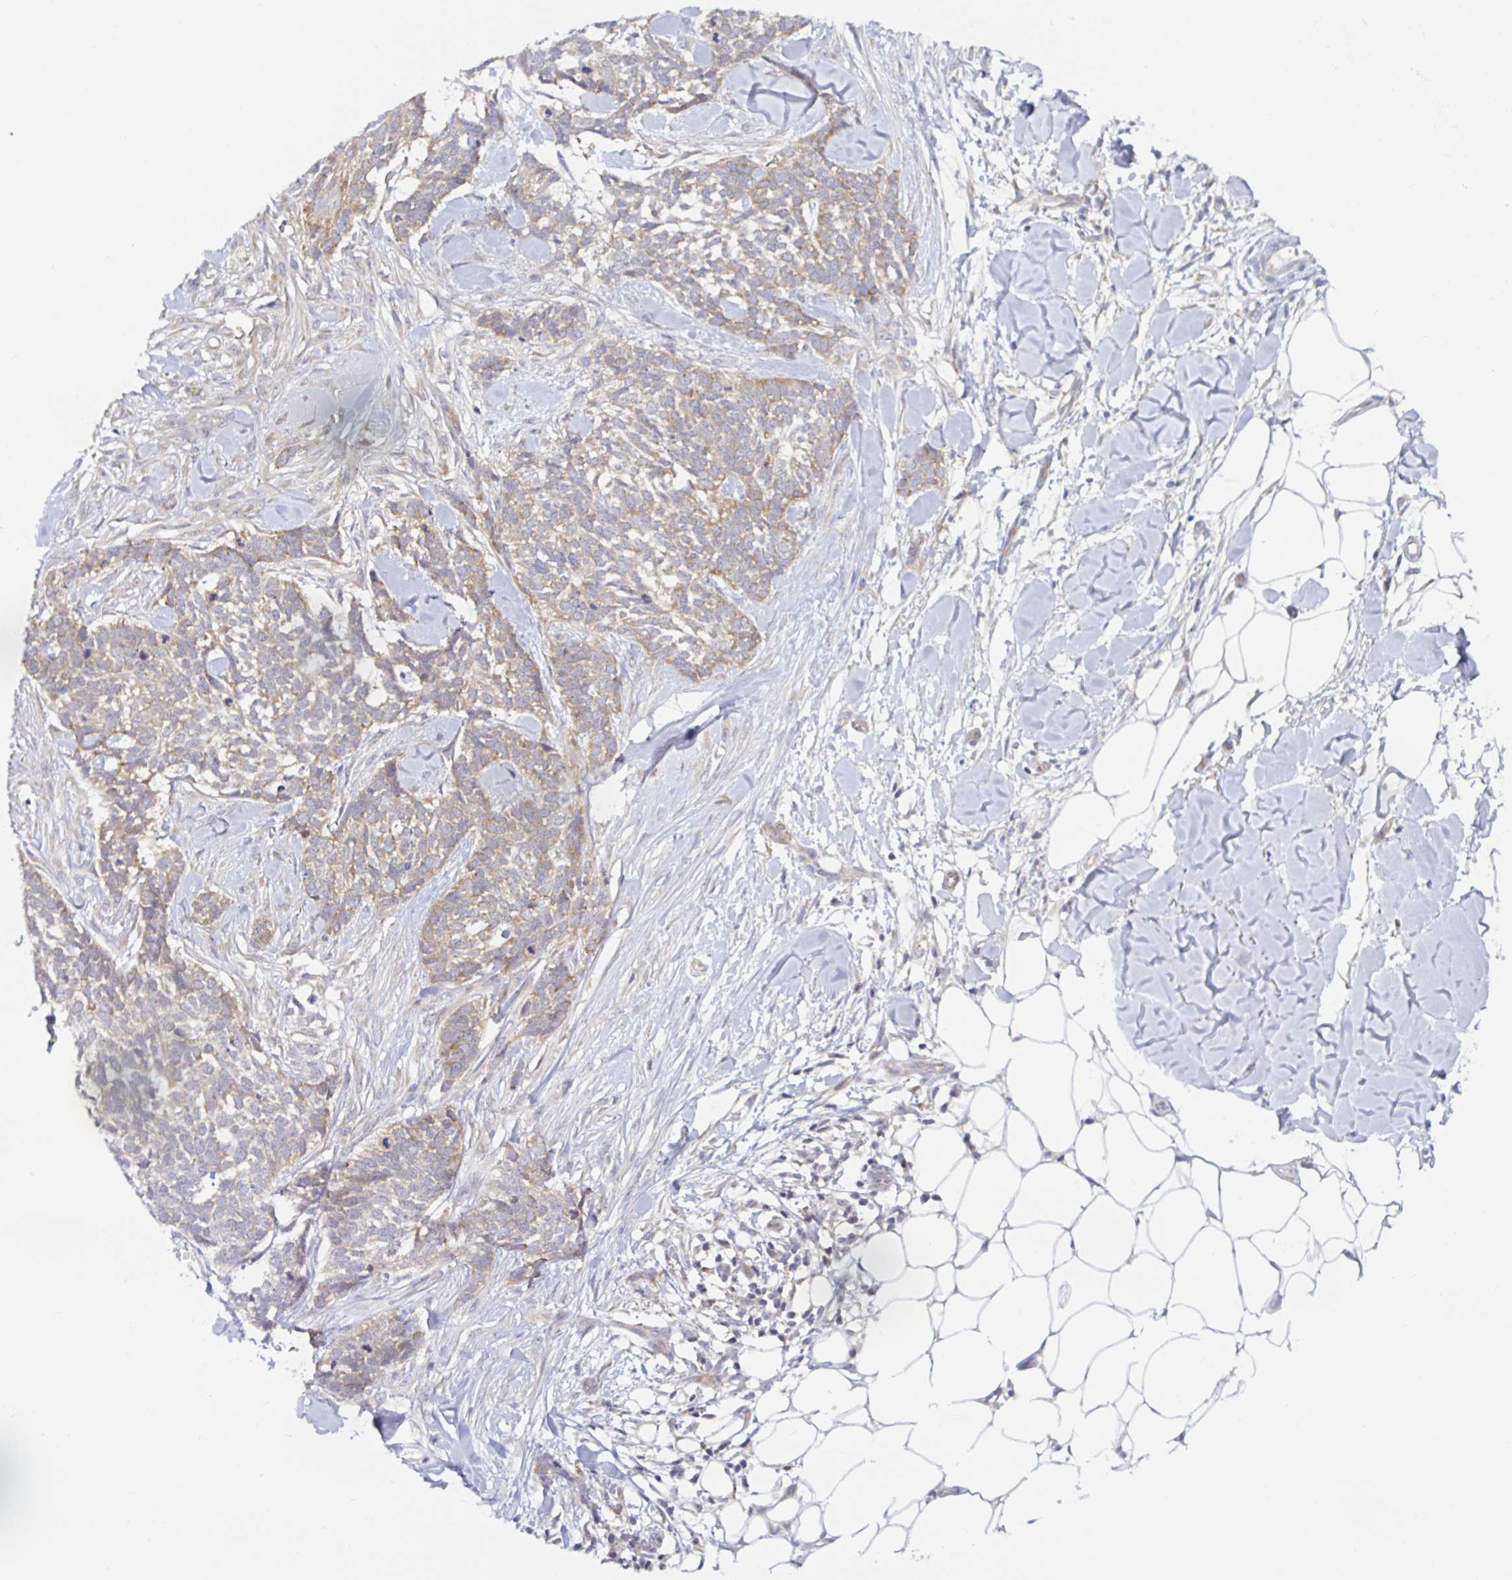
{"staining": {"intensity": "weak", "quantity": "25%-75%", "location": "cytoplasmic/membranous"}, "tissue": "skin cancer", "cell_type": "Tumor cells", "image_type": "cancer", "snomed": [{"axis": "morphology", "description": "Basal cell carcinoma"}, {"axis": "topography", "description": "Skin"}], "caption": "There is low levels of weak cytoplasmic/membranous staining in tumor cells of skin cancer, as demonstrated by immunohistochemical staining (brown color).", "gene": "LARP1", "patient": {"sex": "female", "age": 59}}